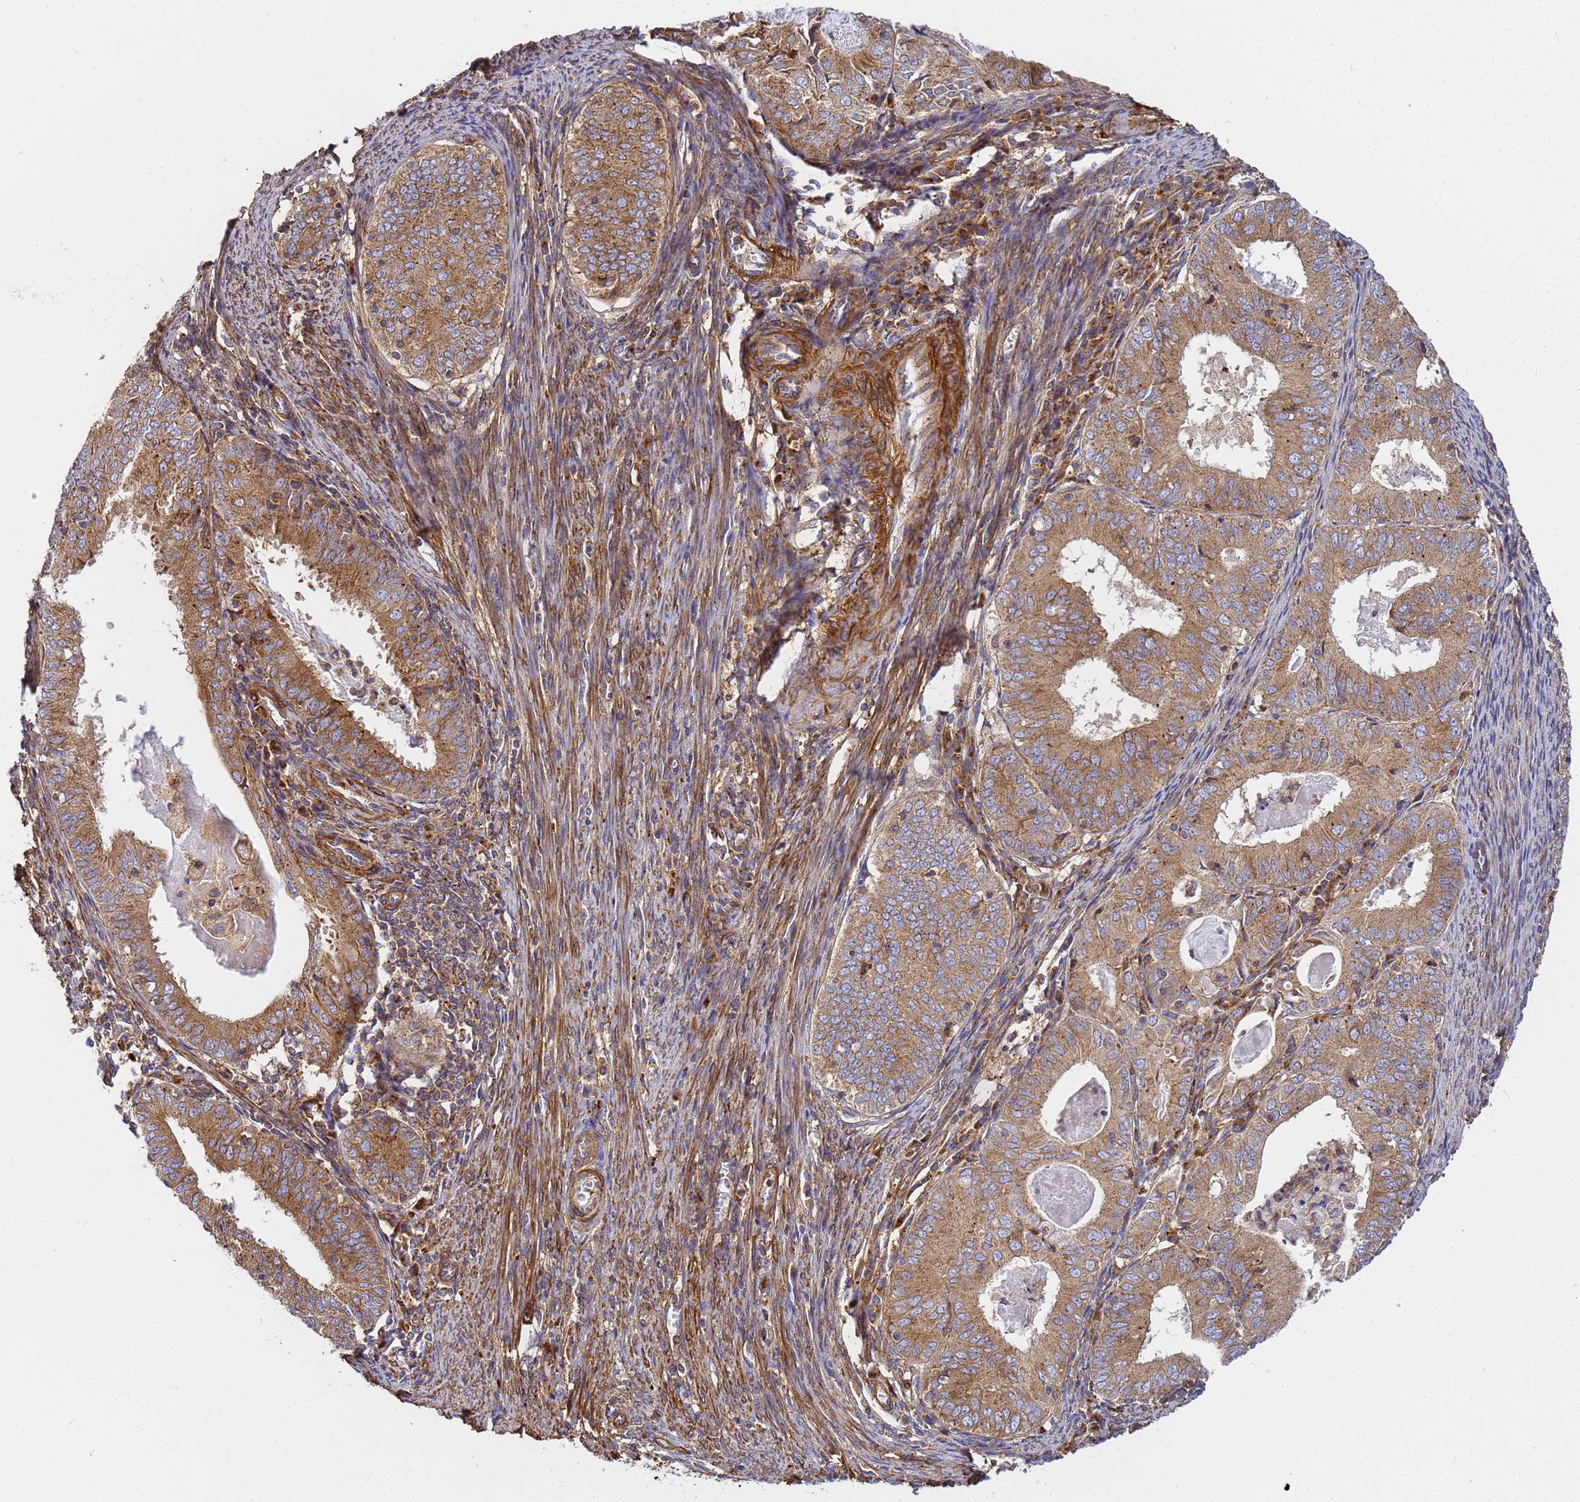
{"staining": {"intensity": "moderate", "quantity": ">75%", "location": "cytoplasmic/membranous"}, "tissue": "endometrial cancer", "cell_type": "Tumor cells", "image_type": "cancer", "snomed": [{"axis": "morphology", "description": "Adenocarcinoma, NOS"}, {"axis": "topography", "description": "Endometrium"}], "caption": "Immunohistochemical staining of human adenocarcinoma (endometrial) shows moderate cytoplasmic/membranous protein positivity in approximately >75% of tumor cells.", "gene": "C2CD5", "patient": {"sex": "female", "age": 57}}